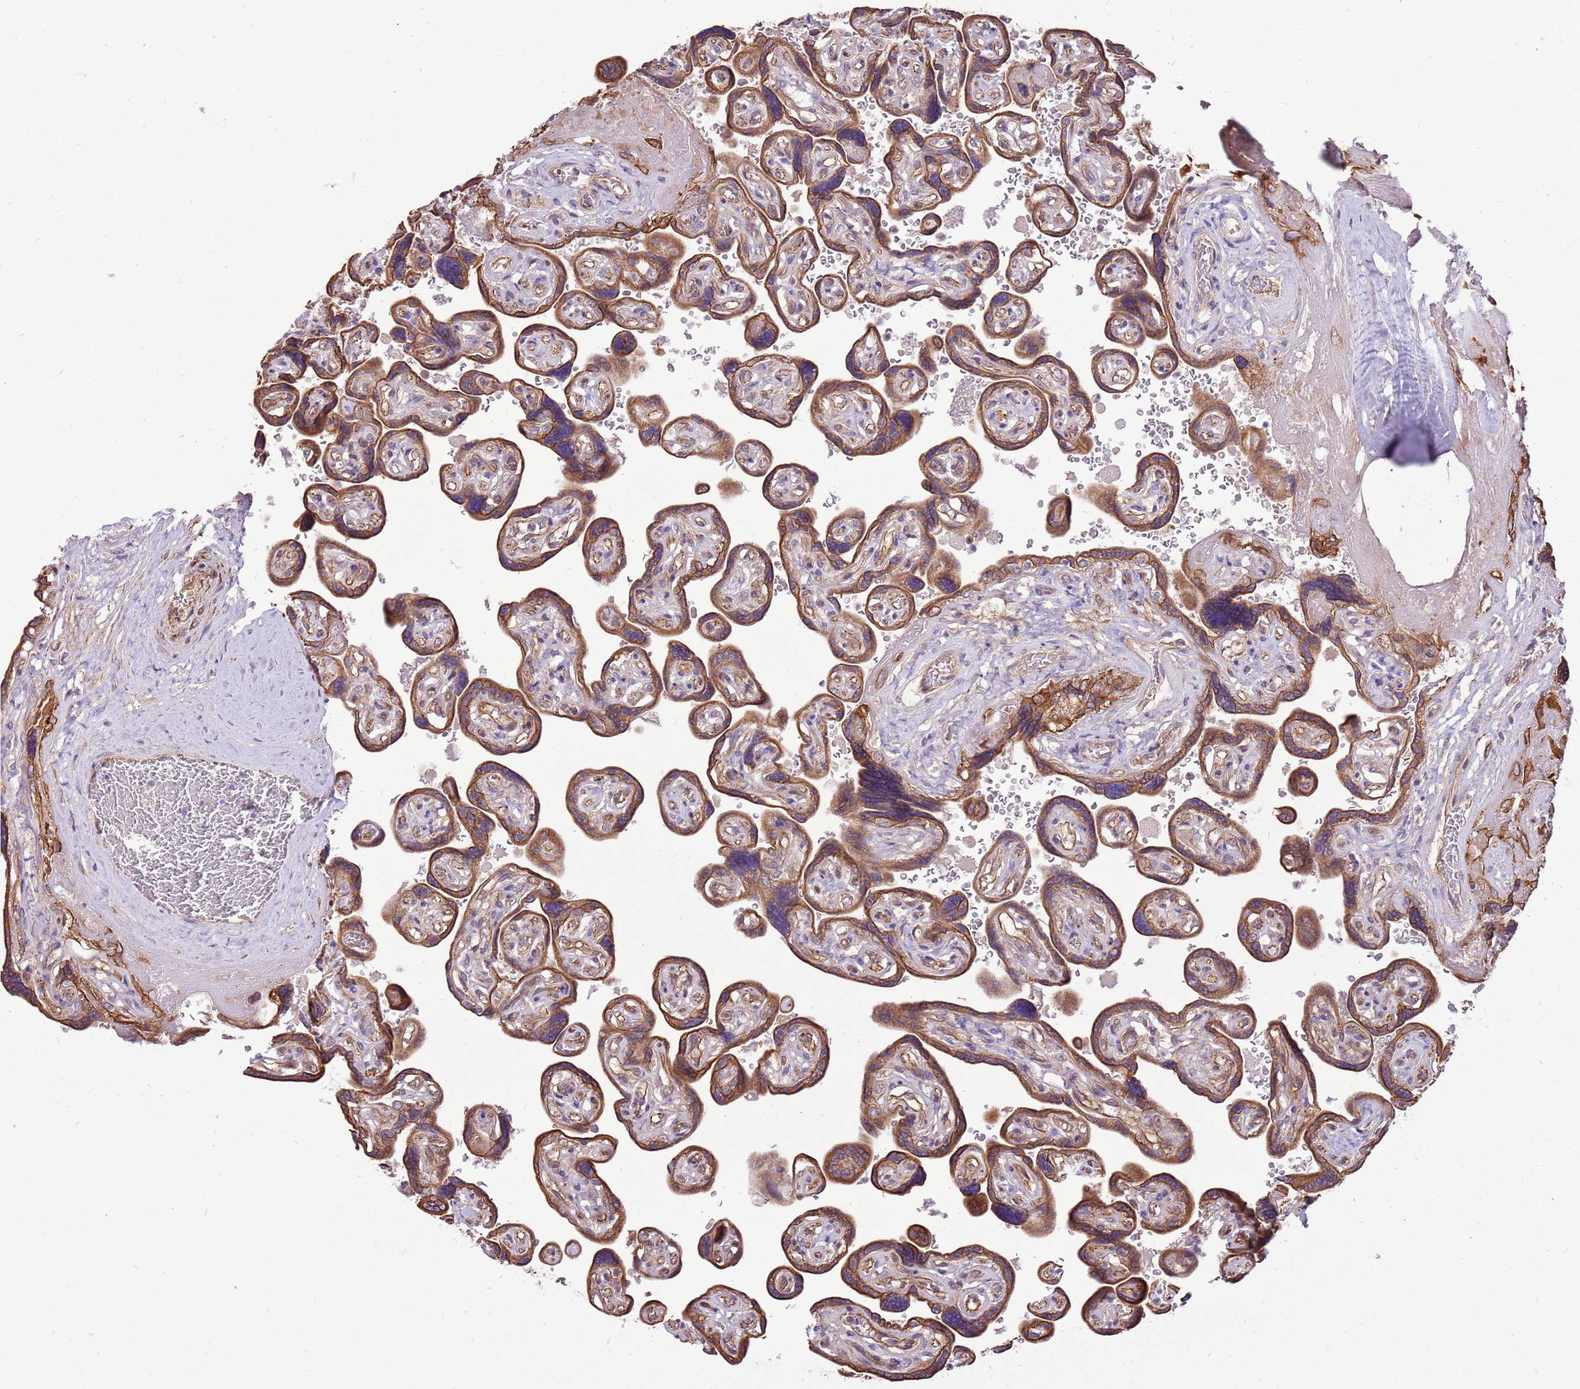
{"staining": {"intensity": "strong", "quantity": ">75%", "location": "cytoplasmic/membranous"}, "tissue": "placenta", "cell_type": "Decidual cells", "image_type": "normal", "snomed": [{"axis": "morphology", "description": "Normal tissue, NOS"}, {"axis": "topography", "description": "Placenta"}], "caption": "Strong cytoplasmic/membranous expression for a protein is present in about >75% of decidual cells of unremarkable placenta using immunohistochemistry (IHC).", "gene": "WASHC4", "patient": {"sex": "female", "age": 32}}